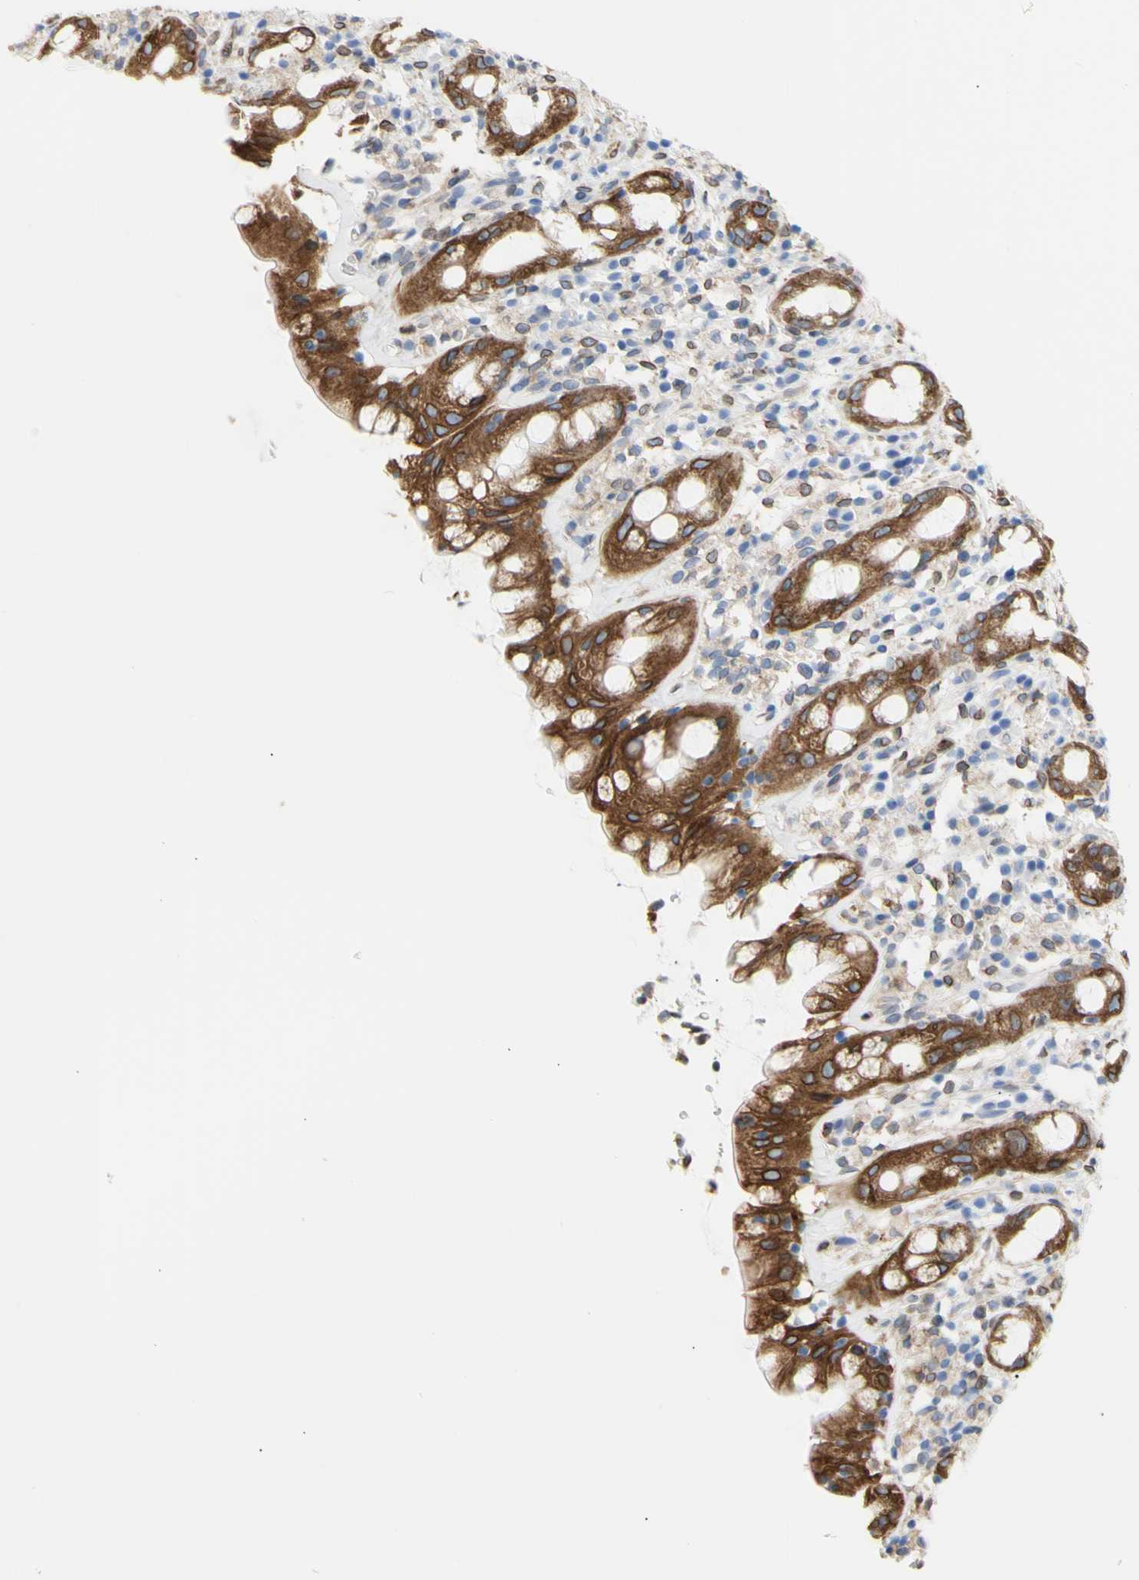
{"staining": {"intensity": "strong", "quantity": ">75%", "location": "cytoplasmic/membranous,nuclear"}, "tissue": "rectum", "cell_type": "Glandular cells", "image_type": "normal", "snomed": [{"axis": "morphology", "description": "Normal tissue, NOS"}, {"axis": "topography", "description": "Rectum"}], "caption": "This histopathology image shows IHC staining of benign rectum, with high strong cytoplasmic/membranous,nuclear expression in about >75% of glandular cells.", "gene": "ERLIN1", "patient": {"sex": "male", "age": 44}}